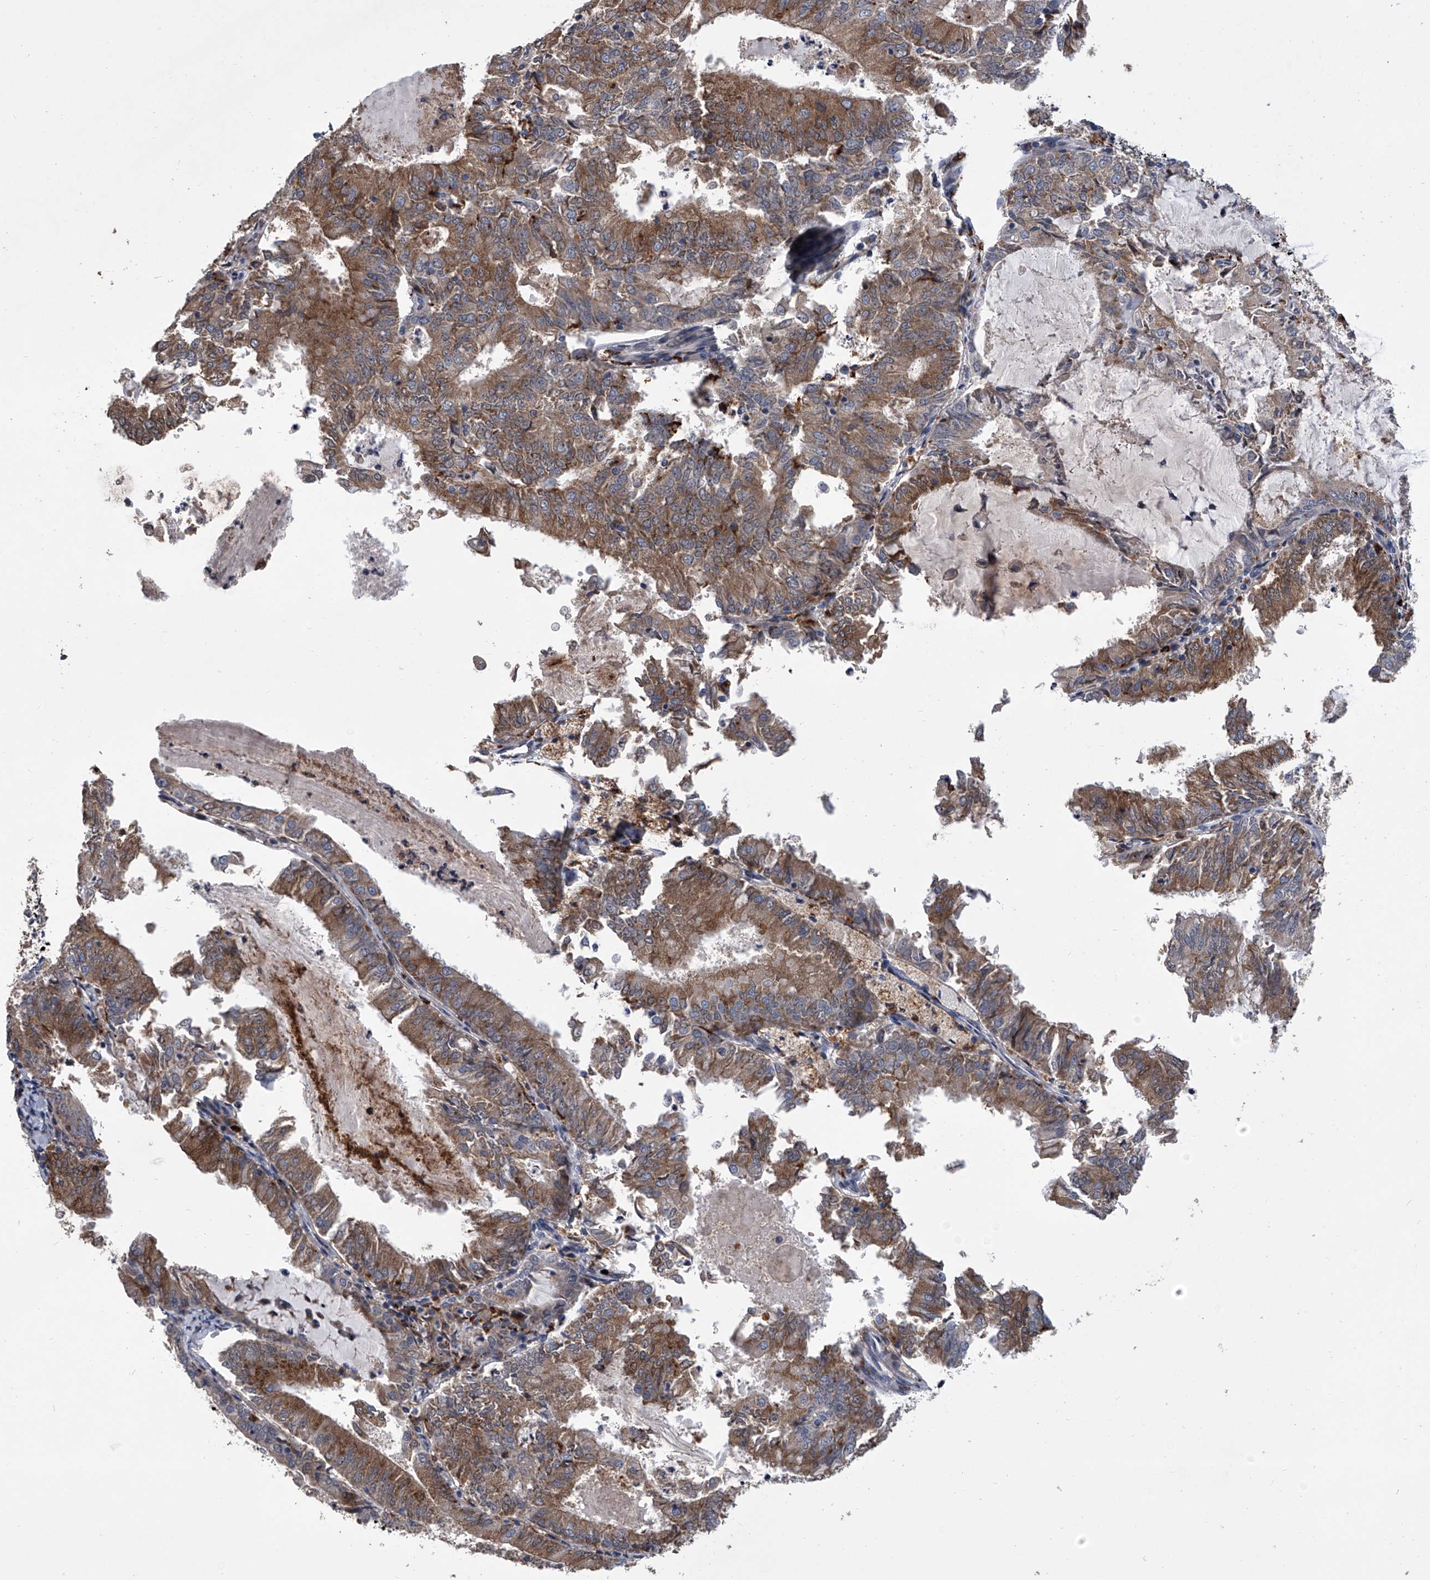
{"staining": {"intensity": "moderate", "quantity": ">75%", "location": "cytoplasmic/membranous"}, "tissue": "endometrial cancer", "cell_type": "Tumor cells", "image_type": "cancer", "snomed": [{"axis": "morphology", "description": "Adenocarcinoma, NOS"}, {"axis": "topography", "description": "Endometrium"}], "caption": "An immunohistochemistry micrograph of tumor tissue is shown. Protein staining in brown labels moderate cytoplasmic/membranous positivity in endometrial adenocarcinoma within tumor cells. The protein is stained brown, and the nuclei are stained in blue (DAB IHC with brightfield microscopy, high magnification).", "gene": "TRIM8", "patient": {"sex": "female", "age": 57}}